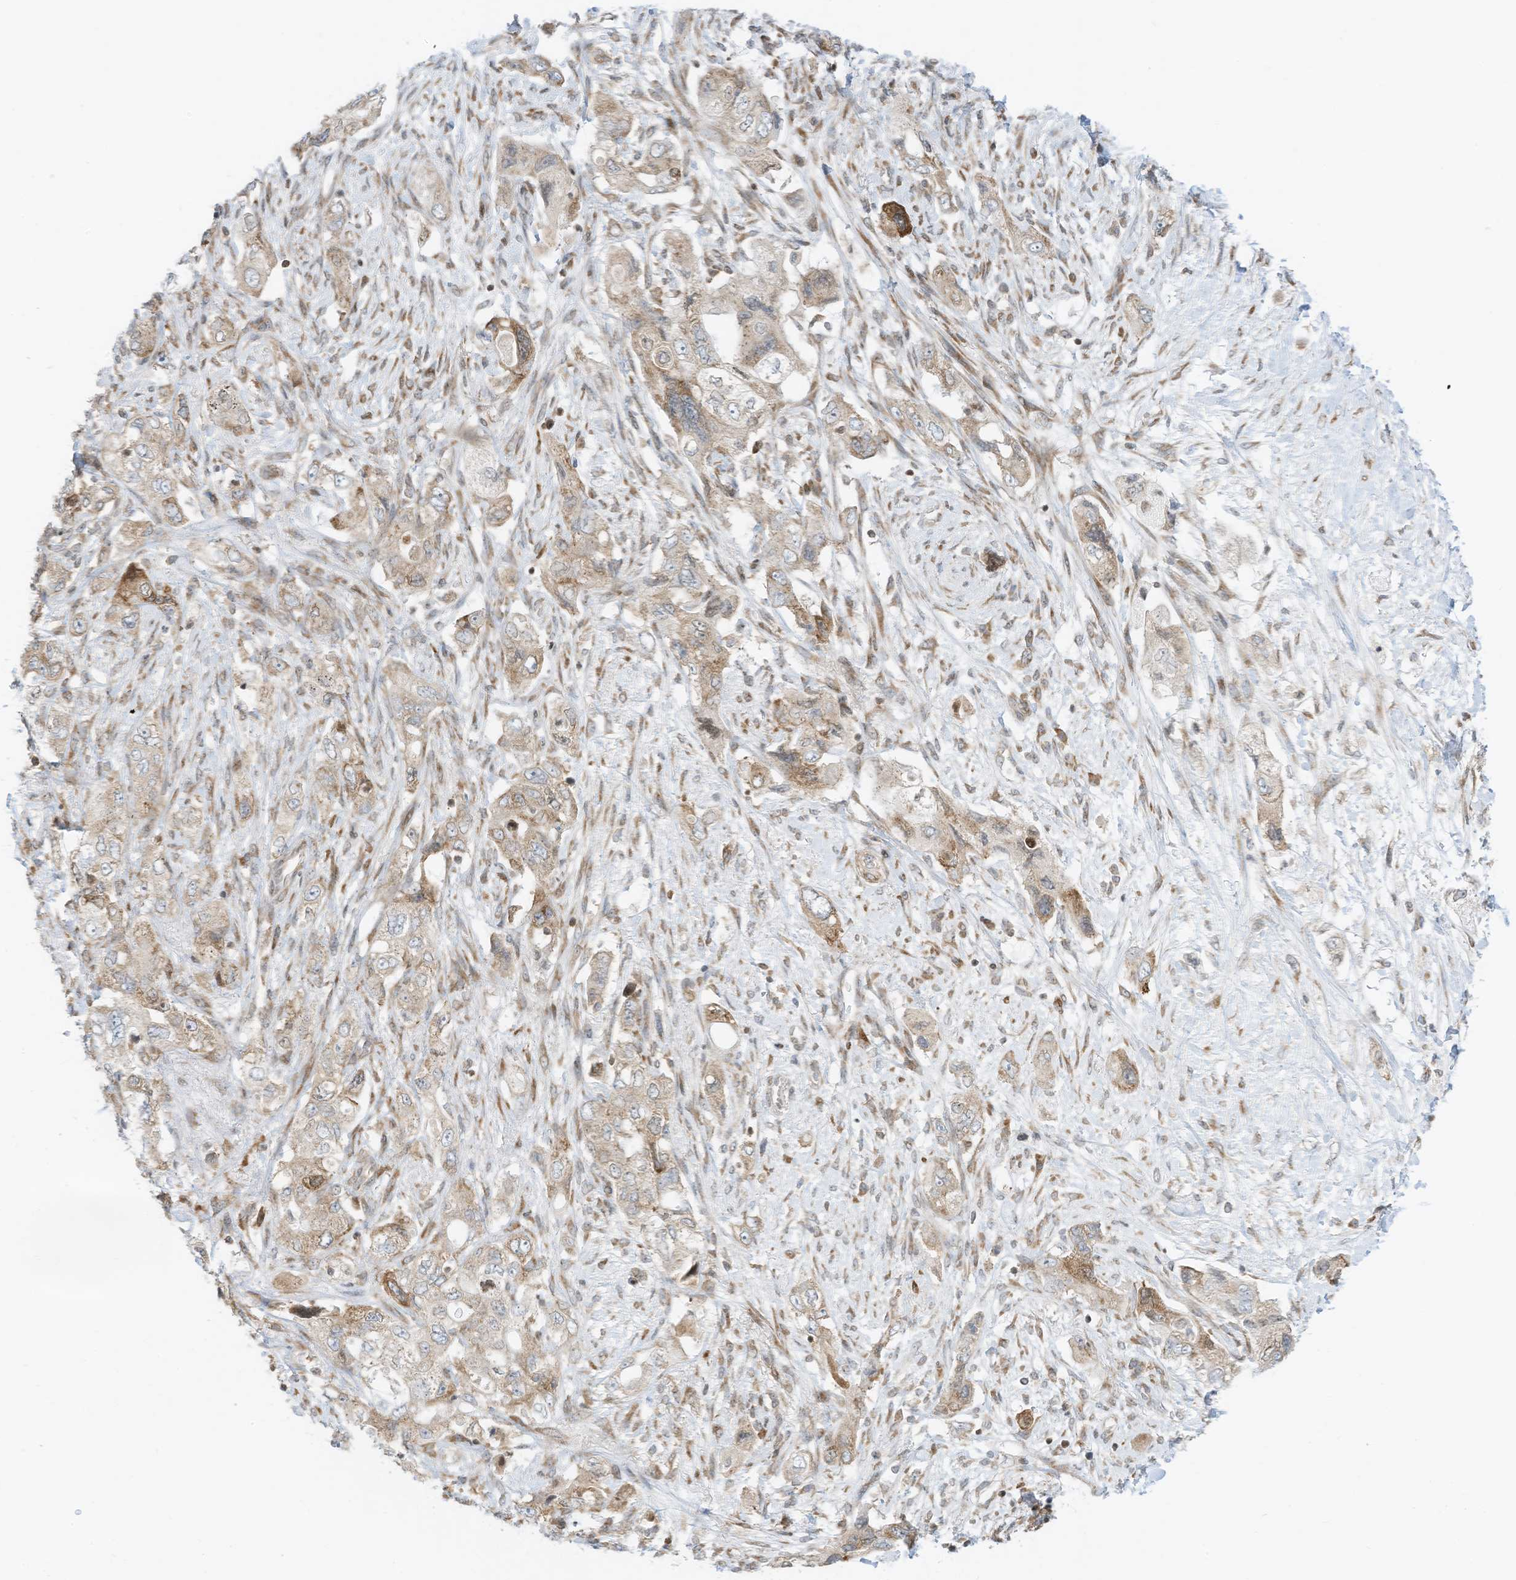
{"staining": {"intensity": "moderate", "quantity": "<25%", "location": "cytoplasmic/membranous"}, "tissue": "pancreatic cancer", "cell_type": "Tumor cells", "image_type": "cancer", "snomed": [{"axis": "morphology", "description": "Adenocarcinoma, NOS"}, {"axis": "topography", "description": "Pancreas"}], "caption": "DAB immunohistochemical staining of pancreatic cancer reveals moderate cytoplasmic/membranous protein positivity in about <25% of tumor cells. The protein is stained brown, and the nuclei are stained in blue (DAB (3,3'-diaminobenzidine) IHC with brightfield microscopy, high magnification).", "gene": "EDF1", "patient": {"sex": "female", "age": 73}}